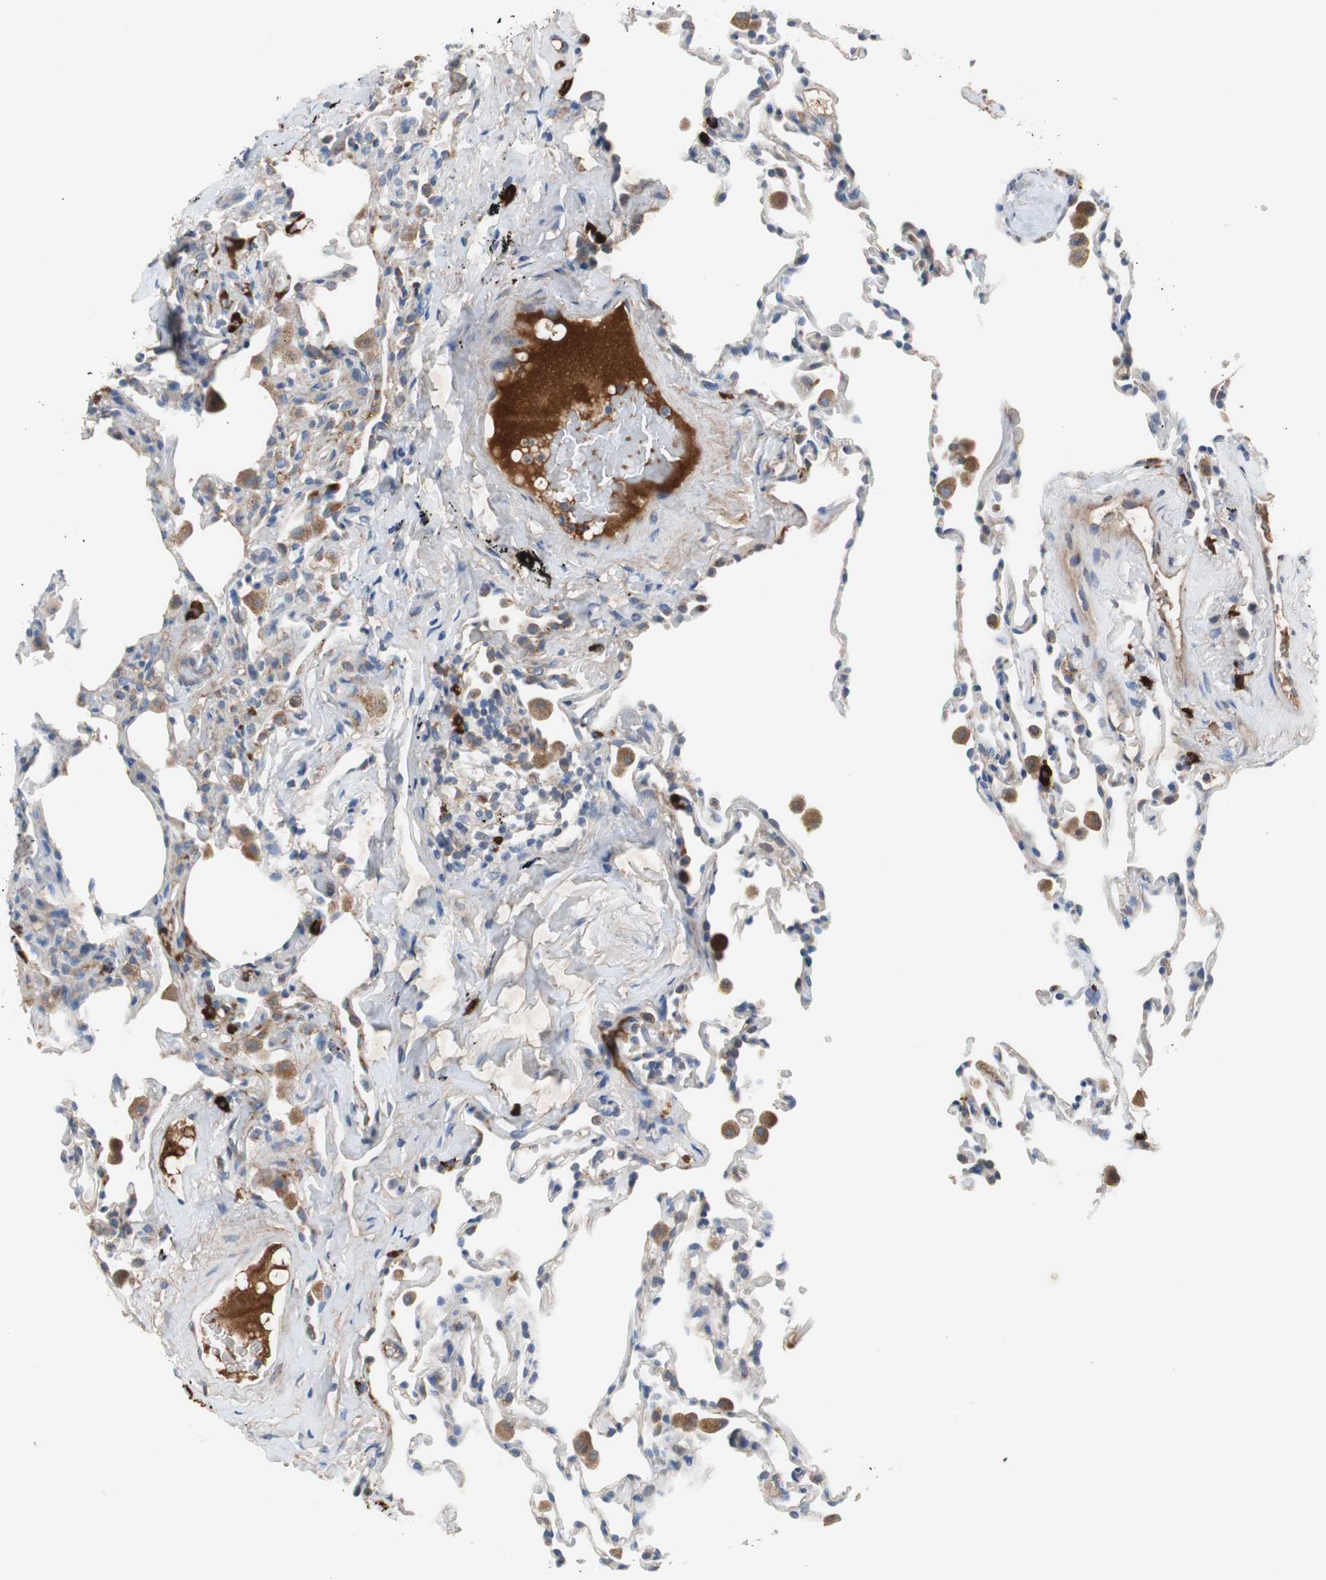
{"staining": {"intensity": "weak", "quantity": "<25%", "location": "cytoplasmic/membranous"}, "tissue": "lung", "cell_type": "Alveolar cells", "image_type": "normal", "snomed": [{"axis": "morphology", "description": "Normal tissue, NOS"}, {"axis": "morphology", "description": "Soft tissue tumor metastatic"}, {"axis": "topography", "description": "Lung"}], "caption": "The histopathology image shows no significant positivity in alveolar cells of lung. The staining is performed using DAB brown chromogen with nuclei counter-stained in using hematoxylin.", "gene": "SORT1", "patient": {"sex": "male", "age": 59}}